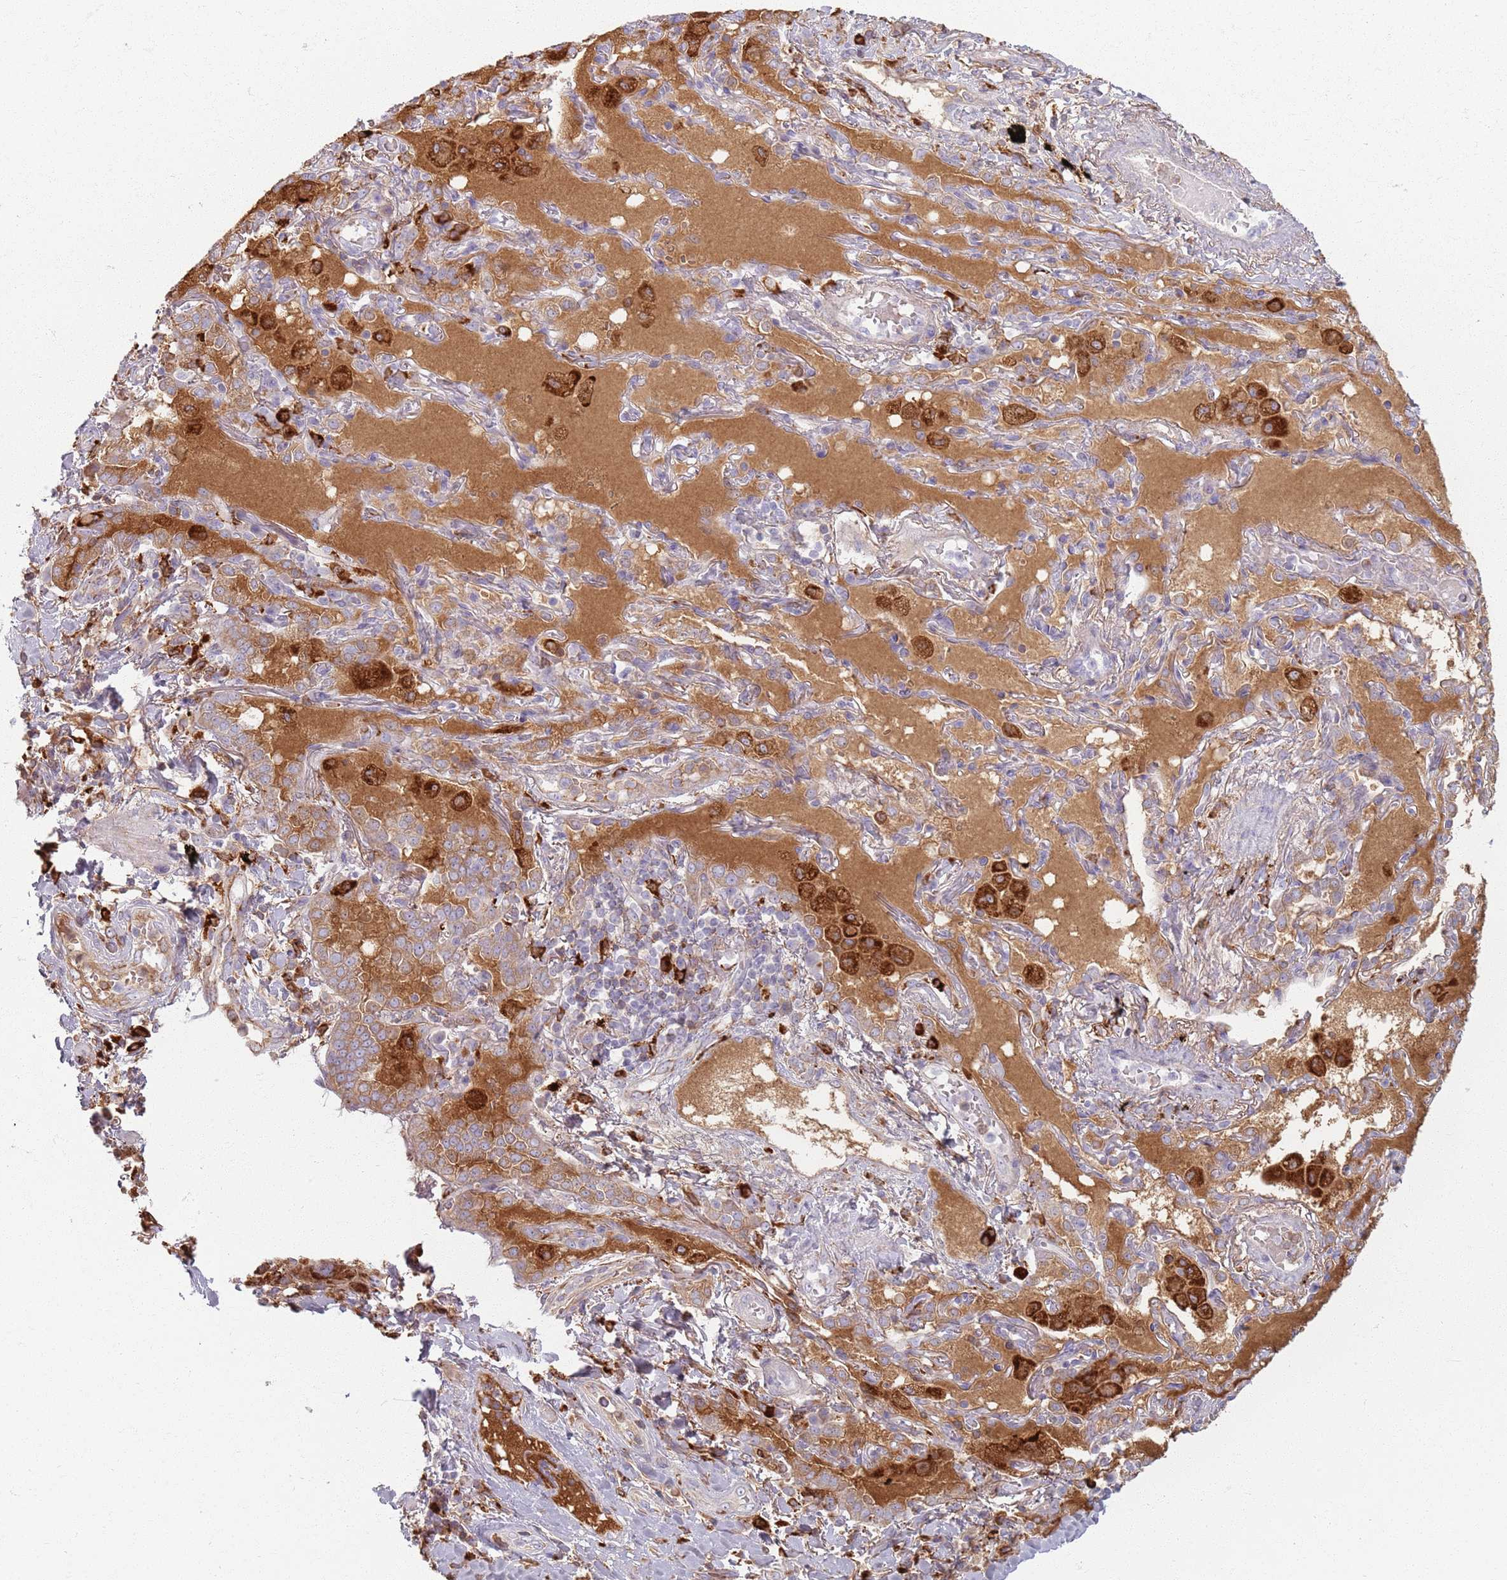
{"staining": {"intensity": "strong", "quantity": ">75%", "location": "cytoplasmic/membranous"}, "tissue": "lung cancer", "cell_type": "Tumor cells", "image_type": "cancer", "snomed": [{"axis": "morphology", "description": "Squamous cell carcinoma, NOS"}, {"axis": "topography", "description": "Lung"}], "caption": "IHC (DAB) staining of lung cancer (squamous cell carcinoma) demonstrates strong cytoplasmic/membranous protein expression in approximately >75% of tumor cells.", "gene": "COLGALT1", "patient": {"sex": "female", "age": 70}}